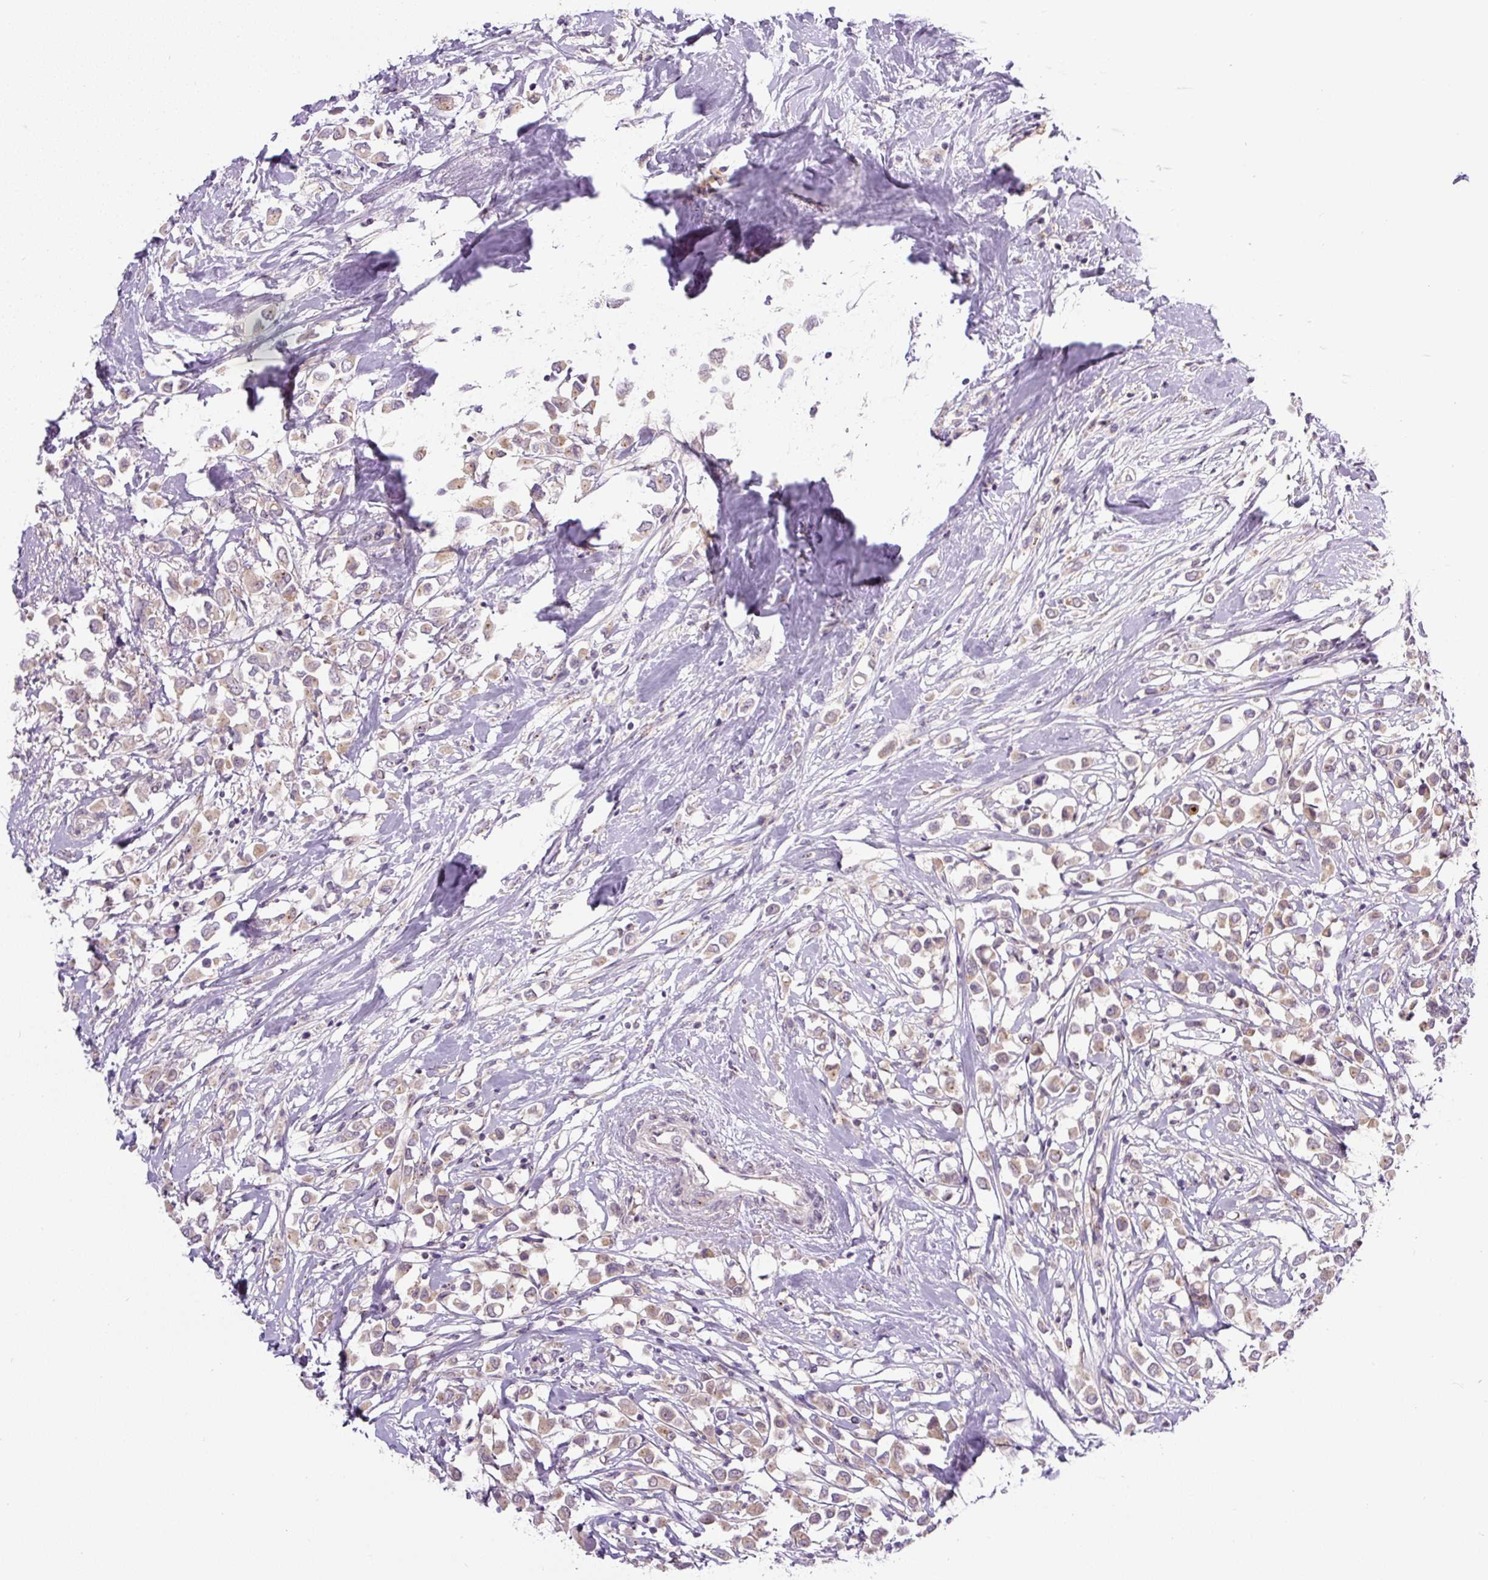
{"staining": {"intensity": "weak", "quantity": ">75%", "location": "cytoplasmic/membranous"}, "tissue": "breast cancer", "cell_type": "Tumor cells", "image_type": "cancer", "snomed": [{"axis": "morphology", "description": "Duct carcinoma"}, {"axis": "topography", "description": "Breast"}], "caption": "Brown immunohistochemical staining in intraductal carcinoma (breast) reveals weak cytoplasmic/membranous expression in about >75% of tumor cells.", "gene": "PCM1", "patient": {"sex": "female", "age": 61}}